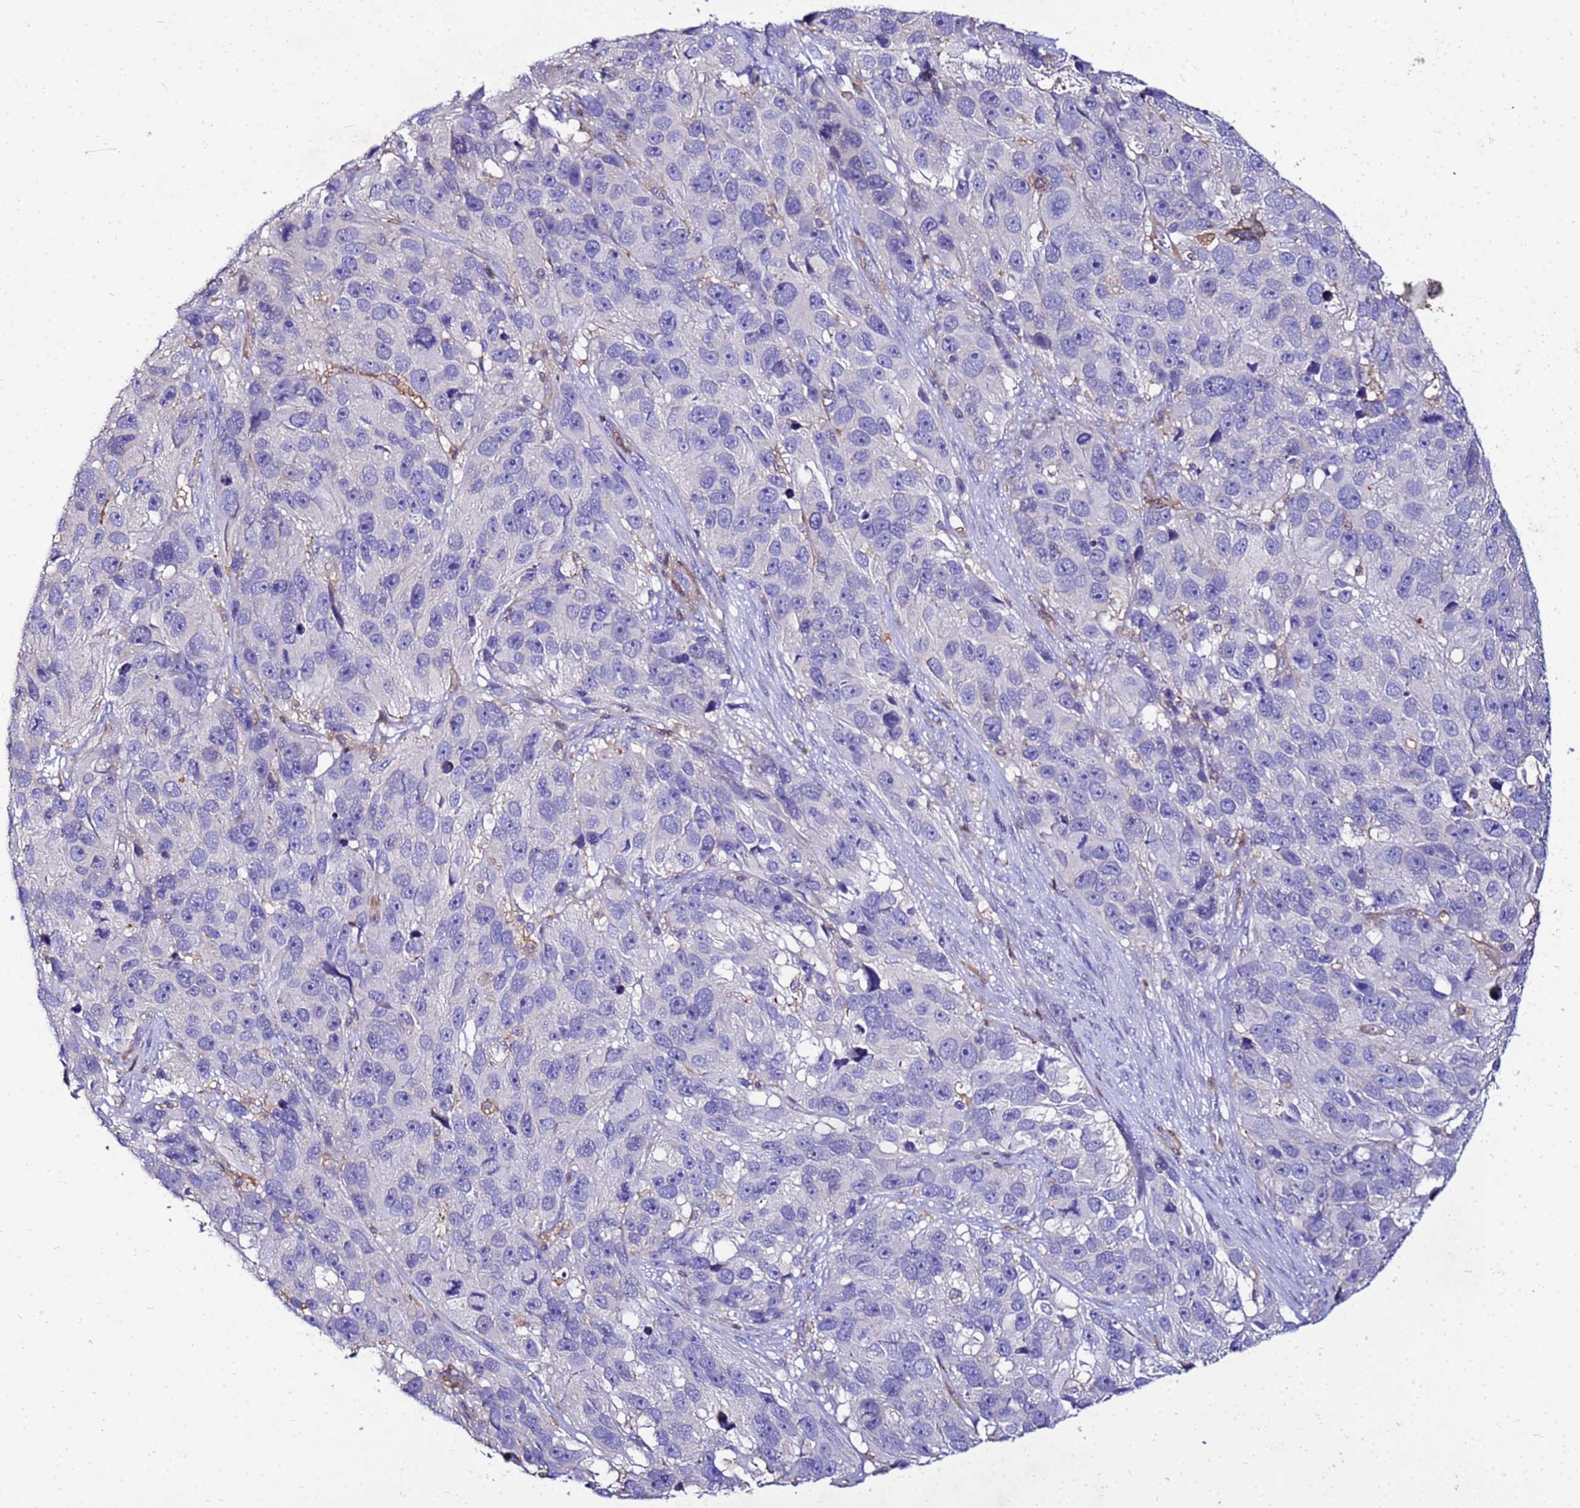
{"staining": {"intensity": "negative", "quantity": "none", "location": "none"}, "tissue": "melanoma", "cell_type": "Tumor cells", "image_type": "cancer", "snomed": [{"axis": "morphology", "description": "Malignant melanoma, NOS"}, {"axis": "topography", "description": "Skin"}], "caption": "Melanoma stained for a protein using IHC displays no staining tumor cells.", "gene": "DBNDD2", "patient": {"sex": "male", "age": 84}}